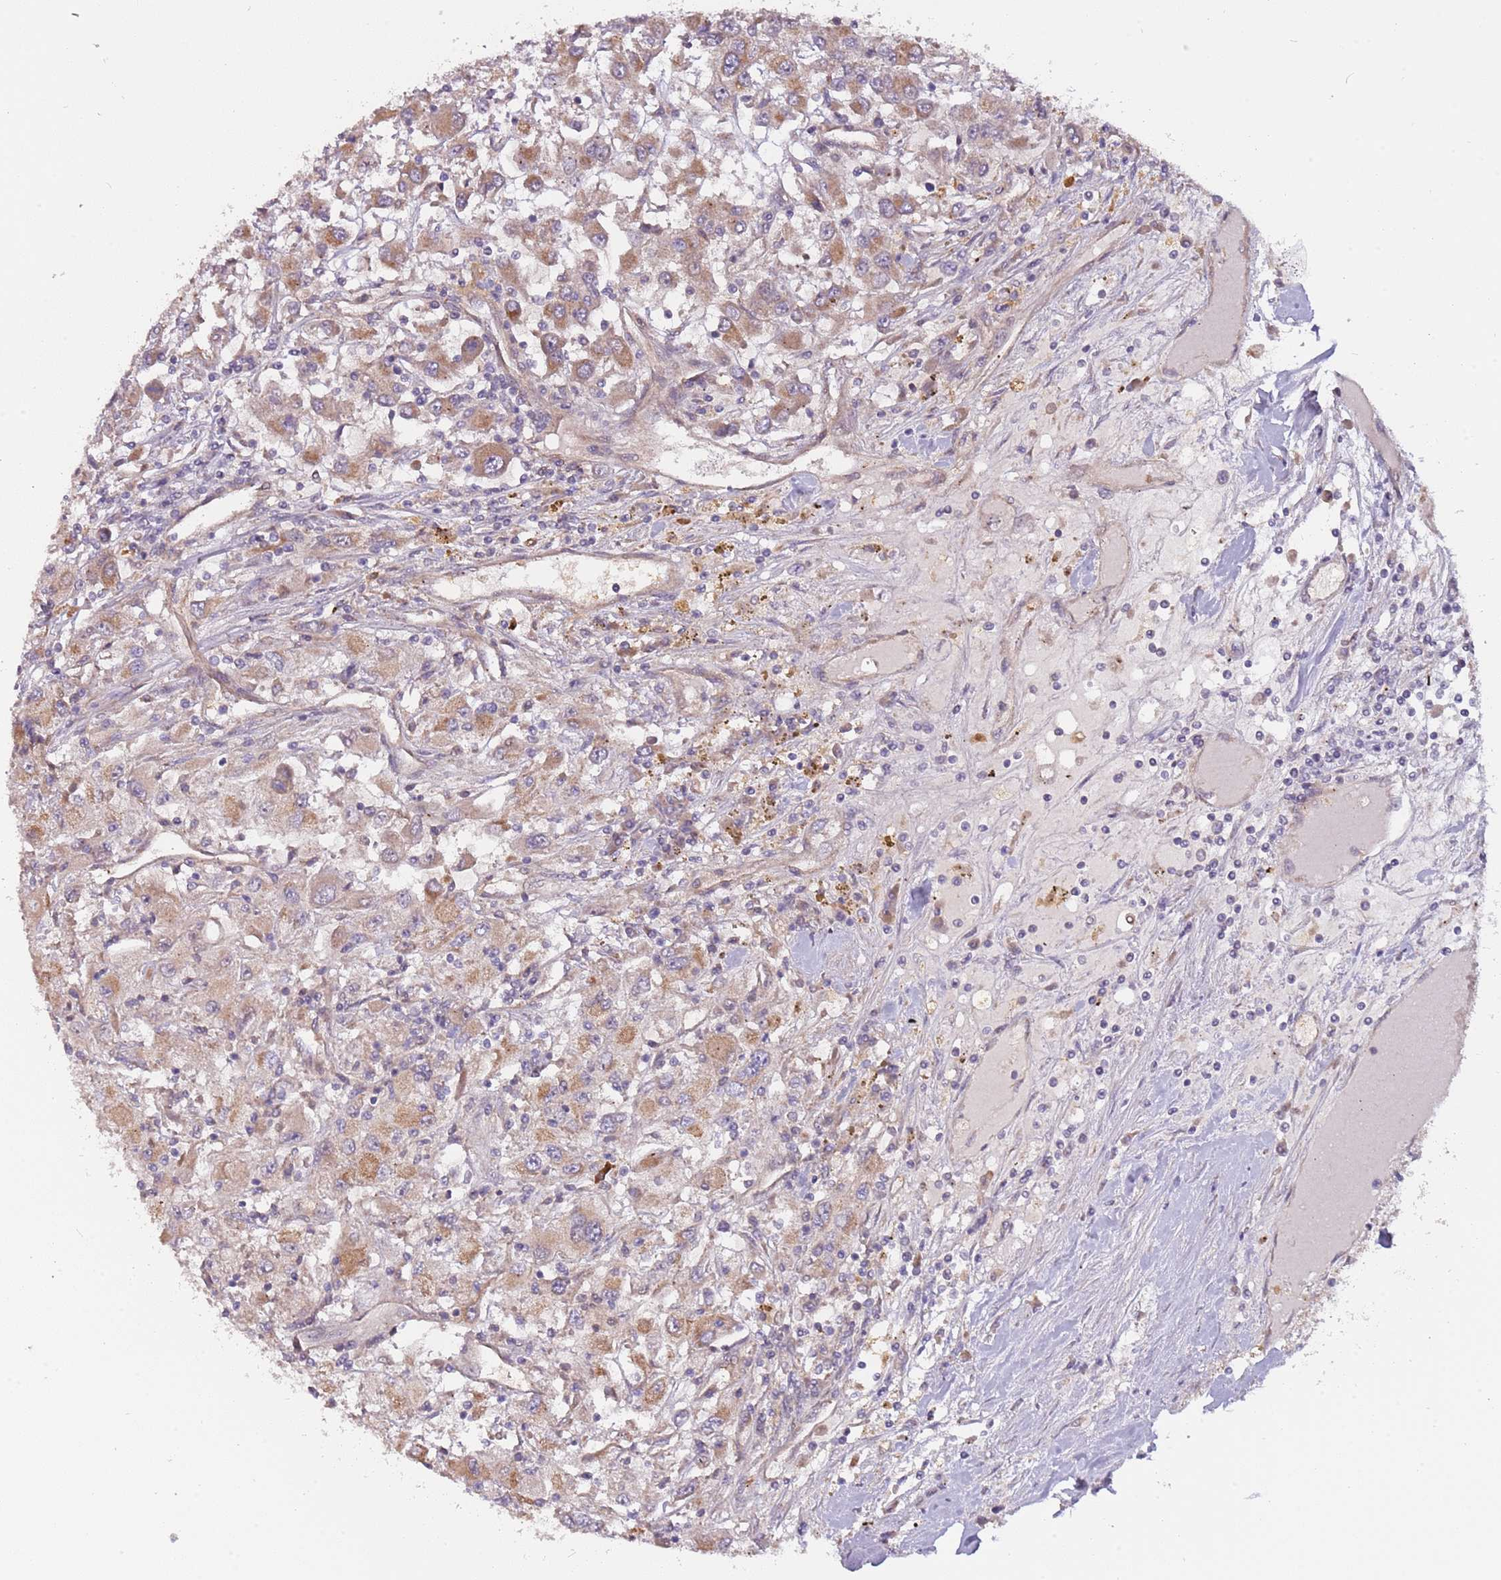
{"staining": {"intensity": "moderate", "quantity": "25%-75%", "location": "cytoplasmic/membranous"}, "tissue": "renal cancer", "cell_type": "Tumor cells", "image_type": "cancer", "snomed": [{"axis": "morphology", "description": "Adenocarcinoma, NOS"}, {"axis": "topography", "description": "Kidney"}], "caption": "Renal cancer stained for a protein reveals moderate cytoplasmic/membranous positivity in tumor cells.", "gene": "RNF181", "patient": {"sex": "female", "age": 67}}